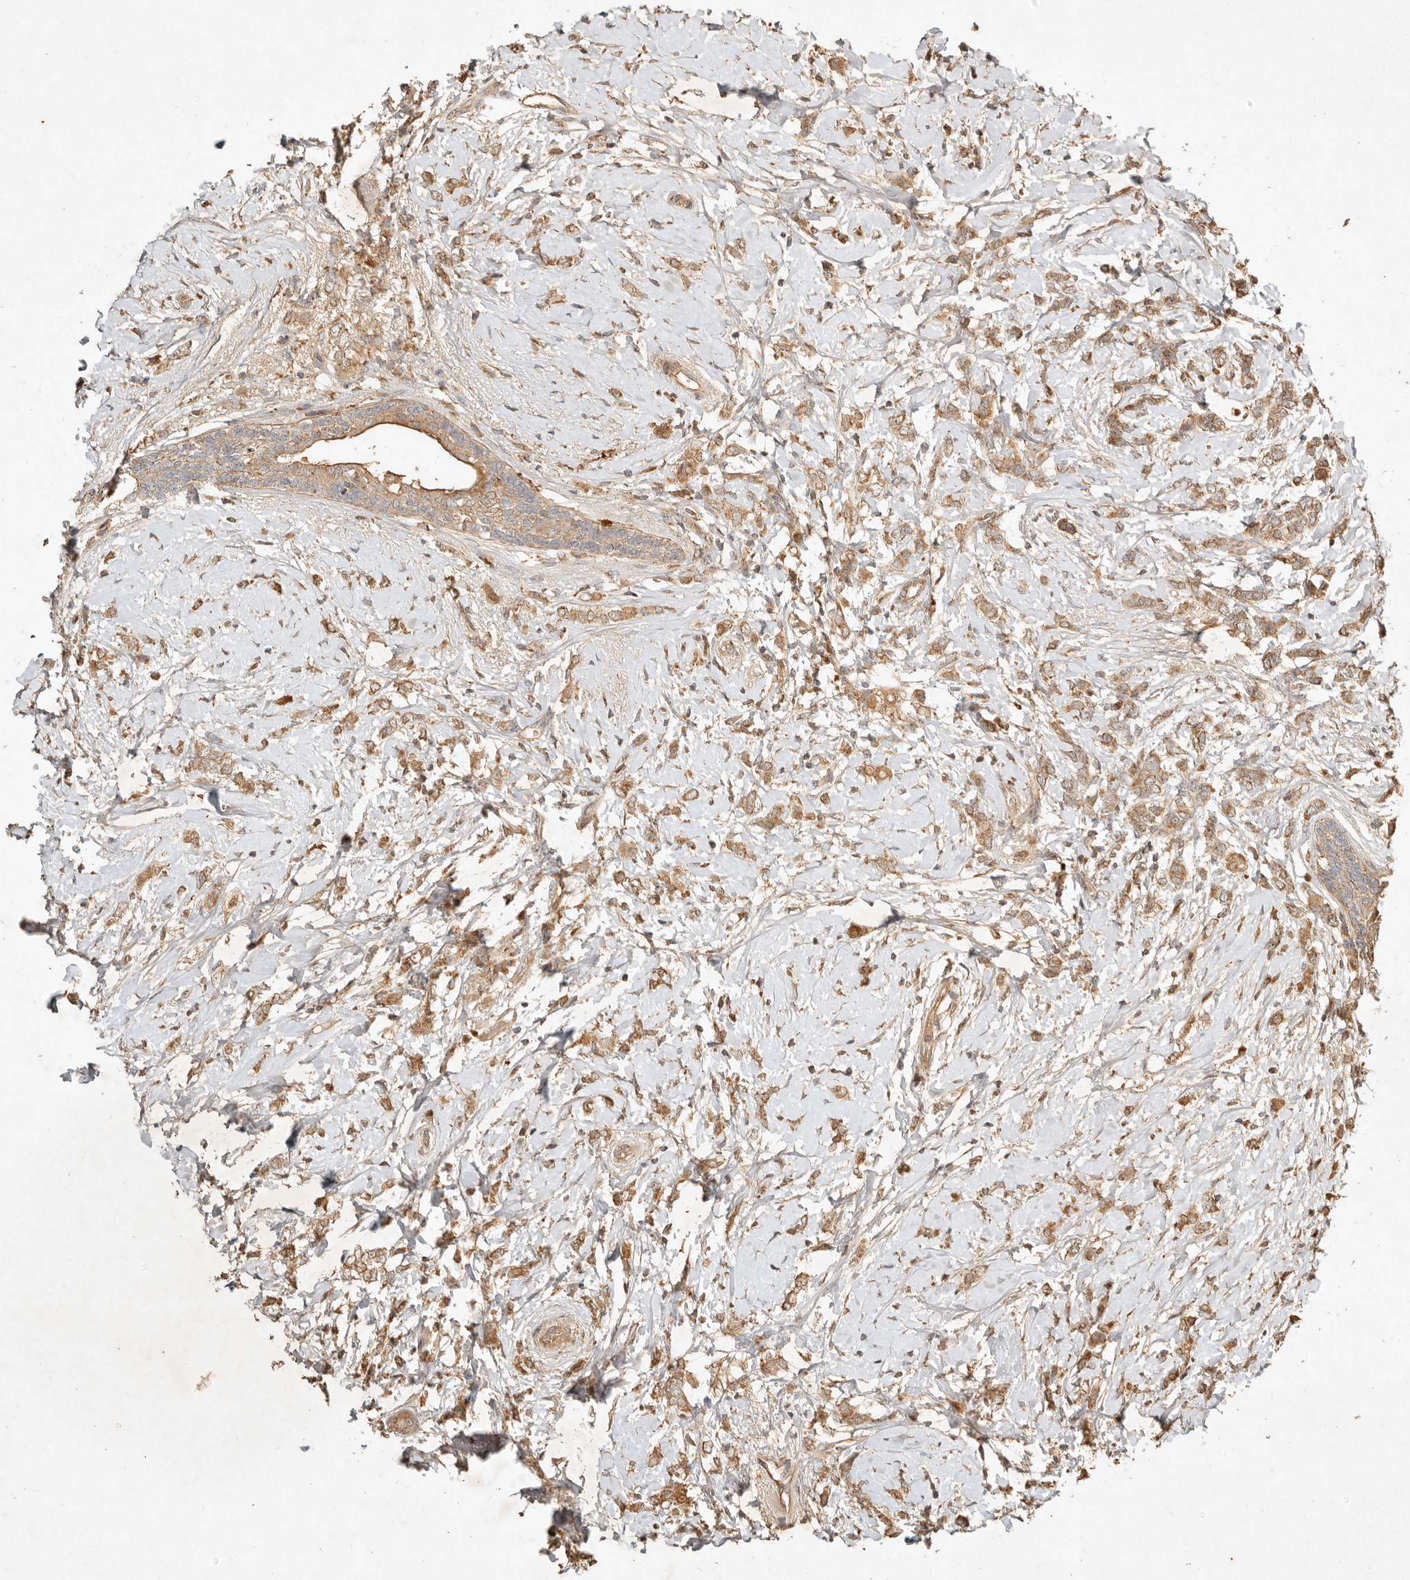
{"staining": {"intensity": "moderate", "quantity": ">75%", "location": "cytoplasmic/membranous"}, "tissue": "breast cancer", "cell_type": "Tumor cells", "image_type": "cancer", "snomed": [{"axis": "morphology", "description": "Normal tissue, NOS"}, {"axis": "morphology", "description": "Lobular carcinoma"}, {"axis": "topography", "description": "Breast"}], "caption": "Tumor cells display moderate cytoplasmic/membranous staining in about >75% of cells in breast cancer.", "gene": "CLEC4C", "patient": {"sex": "female", "age": 47}}